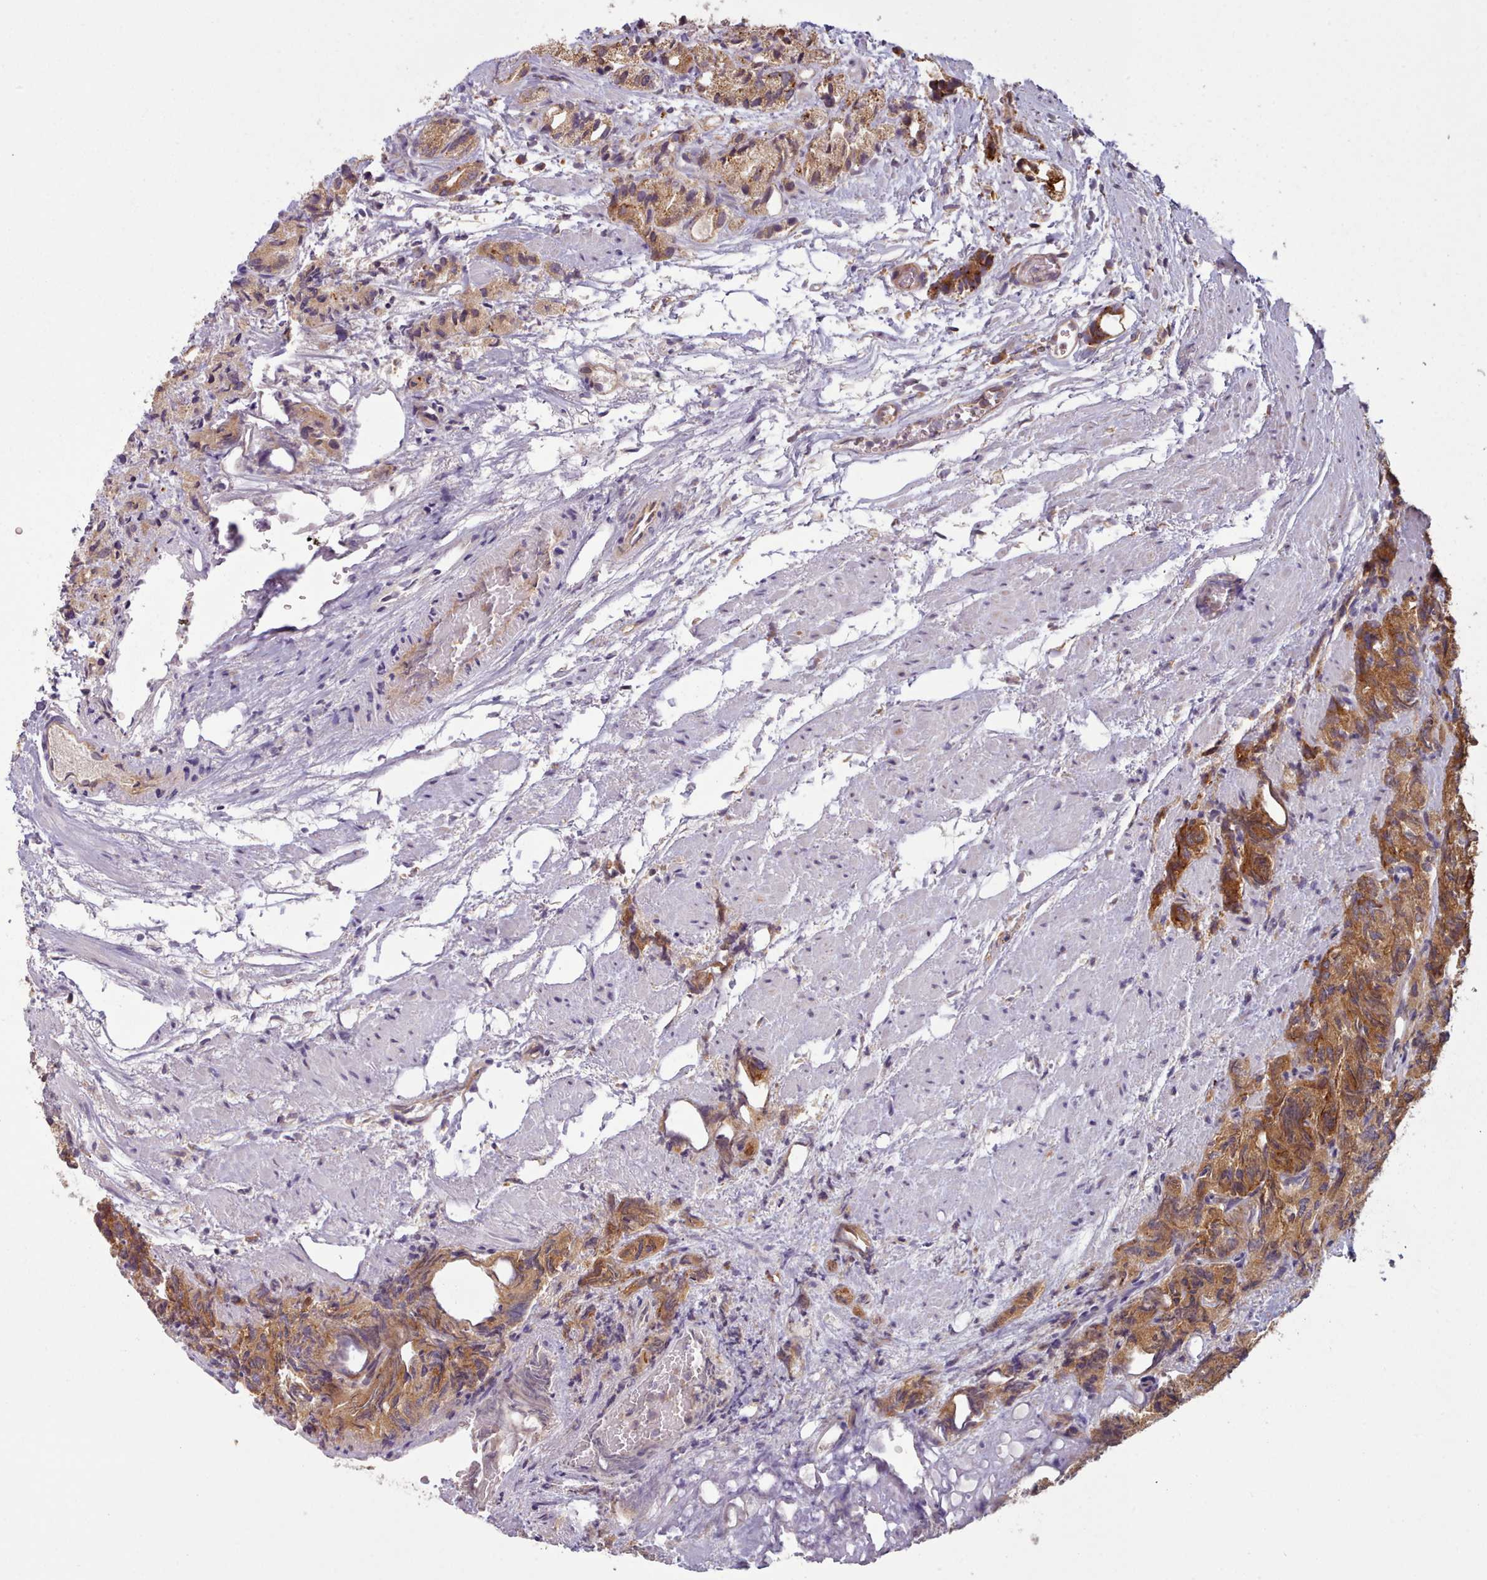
{"staining": {"intensity": "moderate", "quantity": ">75%", "location": "cytoplasmic/membranous"}, "tissue": "prostate cancer", "cell_type": "Tumor cells", "image_type": "cancer", "snomed": [{"axis": "morphology", "description": "Adenocarcinoma, High grade"}, {"axis": "topography", "description": "Prostate"}], "caption": "Tumor cells display moderate cytoplasmic/membranous staining in about >75% of cells in prostate high-grade adenocarcinoma.", "gene": "CRYBG1", "patient": {"sex": "male", "age": 82}}